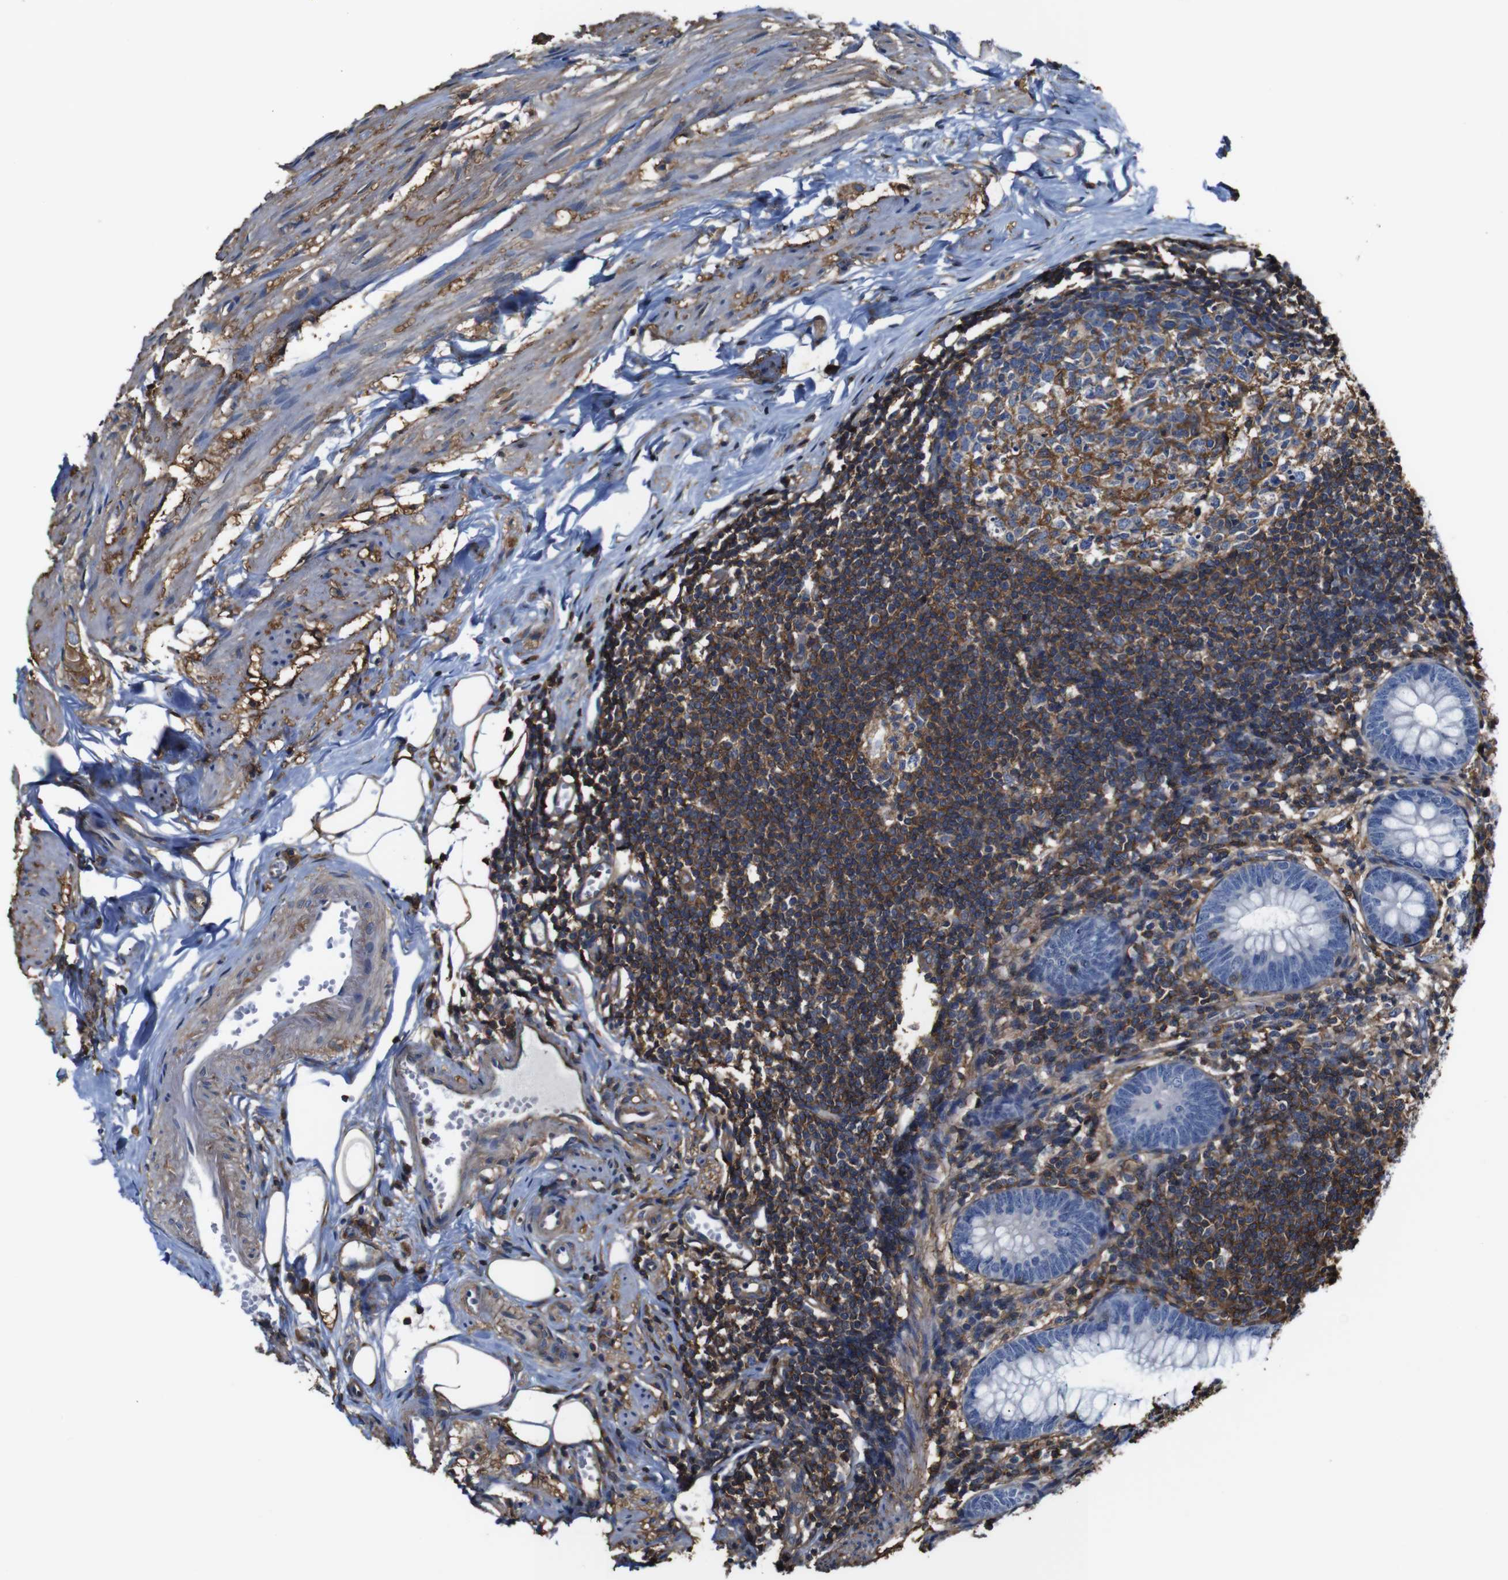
{"staining": {"intensity": "negative", "quantity": "none", "location": "none"}, "tissue": "appendix", "cell_type": "Glandular cells", "image_type": "normal", "snomed": [{"axis": "morphology", "description": "Normal tissue, NOS"}, {"axis": "topography", "description": "Appendix"}], "caption": "Immunohistochemistry image of normal appendix: human appendix stained with DAB (3,3'-diaminobenzidine) demonstrates no significant protein staining in glandular cells. (DAB (3,3'-diaminobenzidine) immunohistochemistry (IHC), high magnification).", "gene": "PI4KA", "patient": {"sex": "female", "age": 77}}